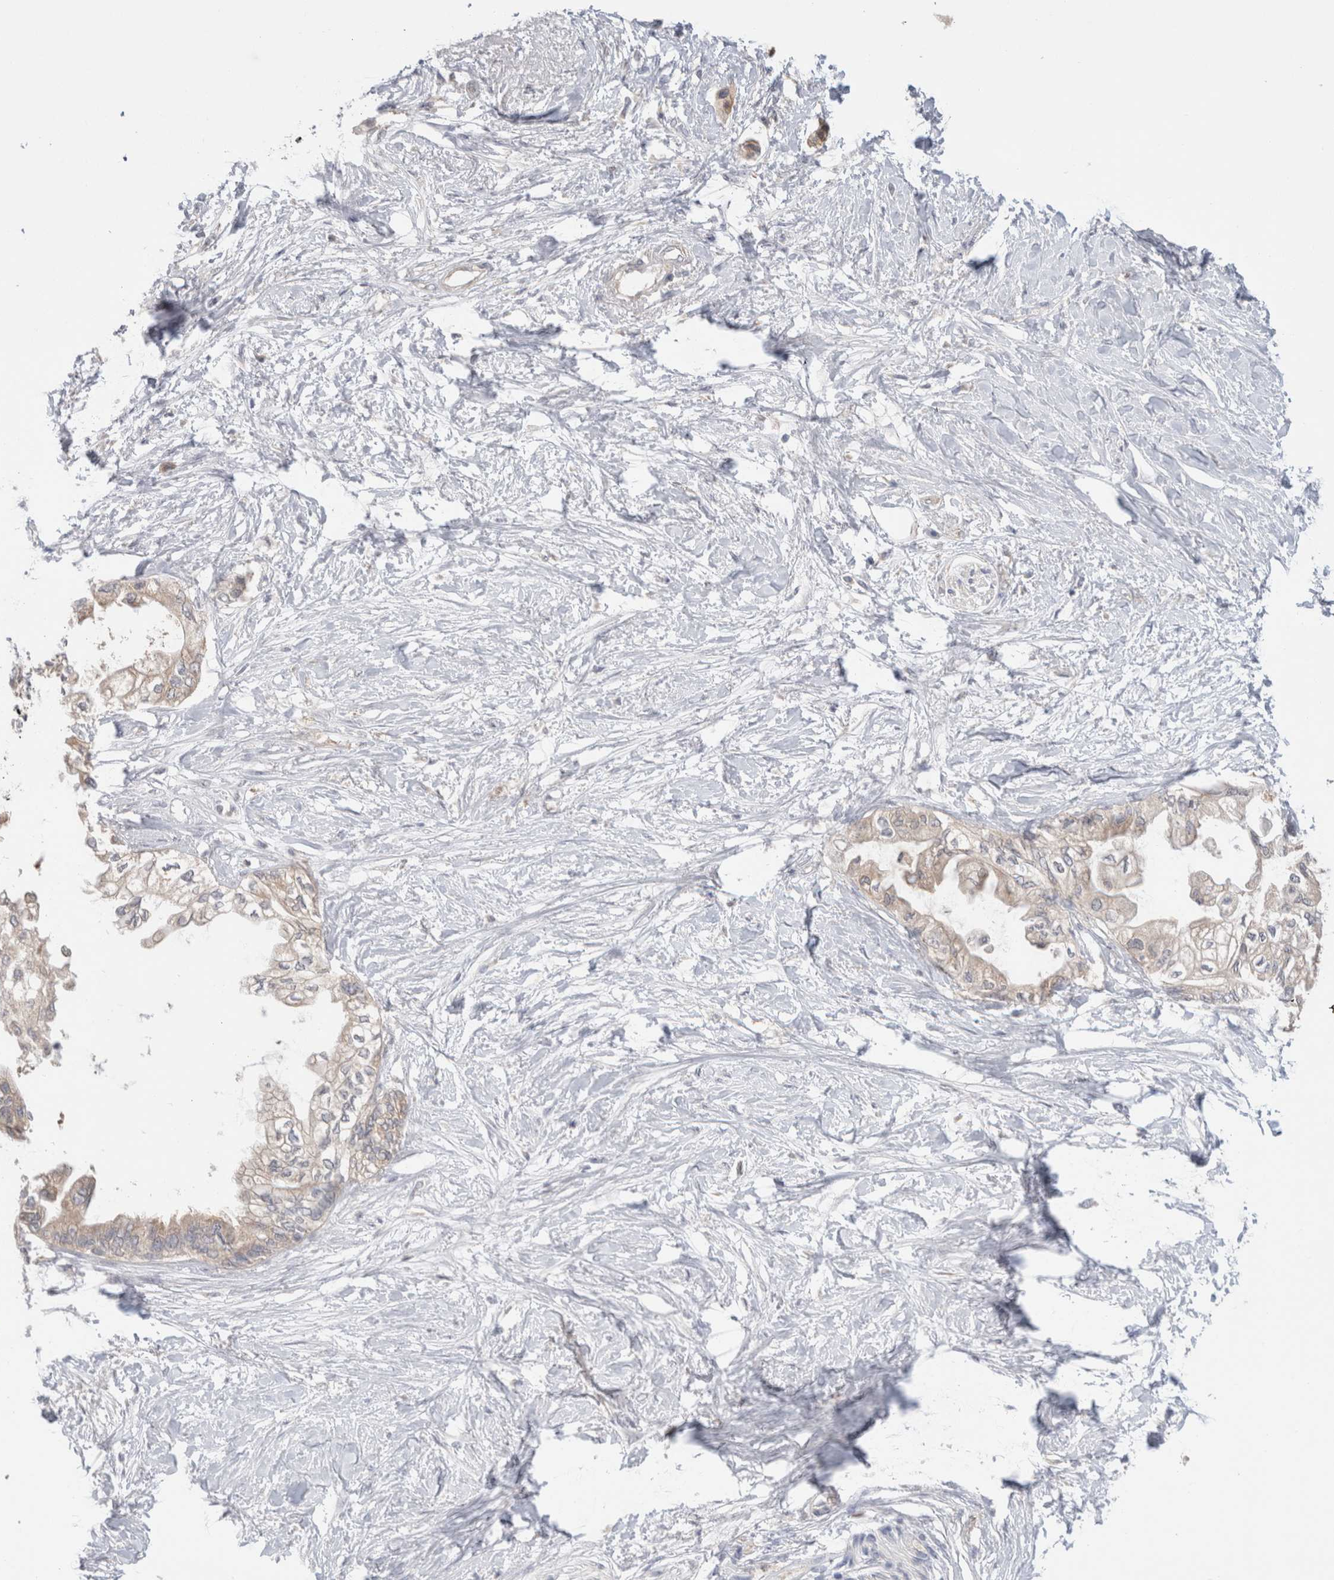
{"staining": {"intensity": "weak", "quantity": ">75%", "location": "cytoplasmic/membranous"}, "tissue": "pancreatic cancer", "cell_type": "Tumor cells", "image_type": "cancer", "snomed": [{"axis": "morphology", "description": "Normal tissue, NOS"}, {"axis": "morphology", "description": "Adenocarcinoma, NOS"}, {"axis": "topography", "description": "Pancreas"}, {"axis": "topography", "description": "Duodenum"}], "caption": "About >75% of tumor cells in human pancreatic cancer (adenocarcinoma) reveal weak cytoplasmic/membranous protein staining as visualized by brown immunohistochemical staining.", "gene": "NDOR1", "patient": {"sex": "female", "age": 60}}